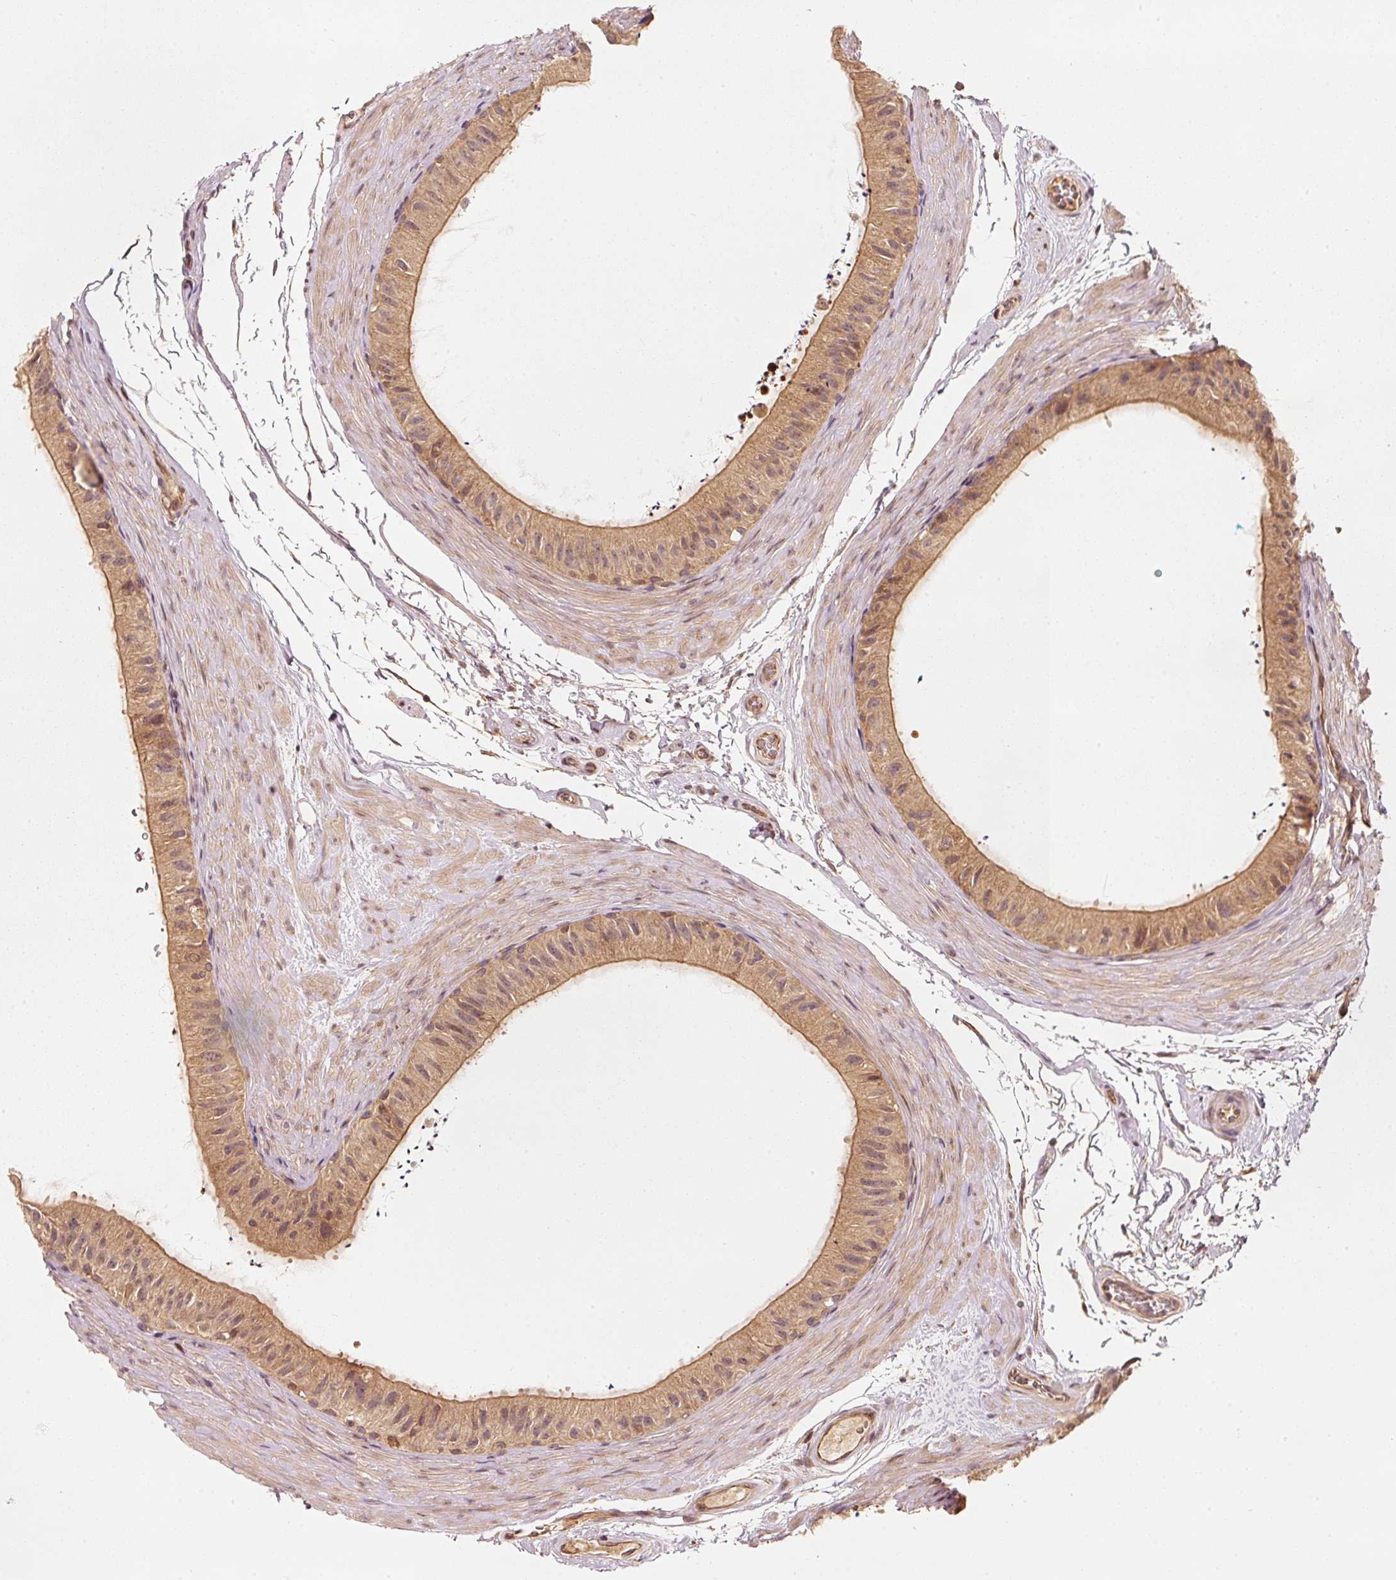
{"staining": {"intensity": "moderate", "quantity": ">75%", "location": "cytoplasmic/membranous"}, "tissue": "epididymis", "cell_type": "Glandular cells", "image_type": "normal", "snomed": [{"axis": "morphology", "description": "Normal tissue, NOS"}, {"axis": "topography", "description": "Epididymis"}], "caption": "Immunohistochemical staining of normal human epididymis demonstrates moderate cytoplasmic/membranous protein positivity in approximately >75% of glandular cells.", "gene": "RRAS2", "patient": {"sex": "male", "age": 55}}